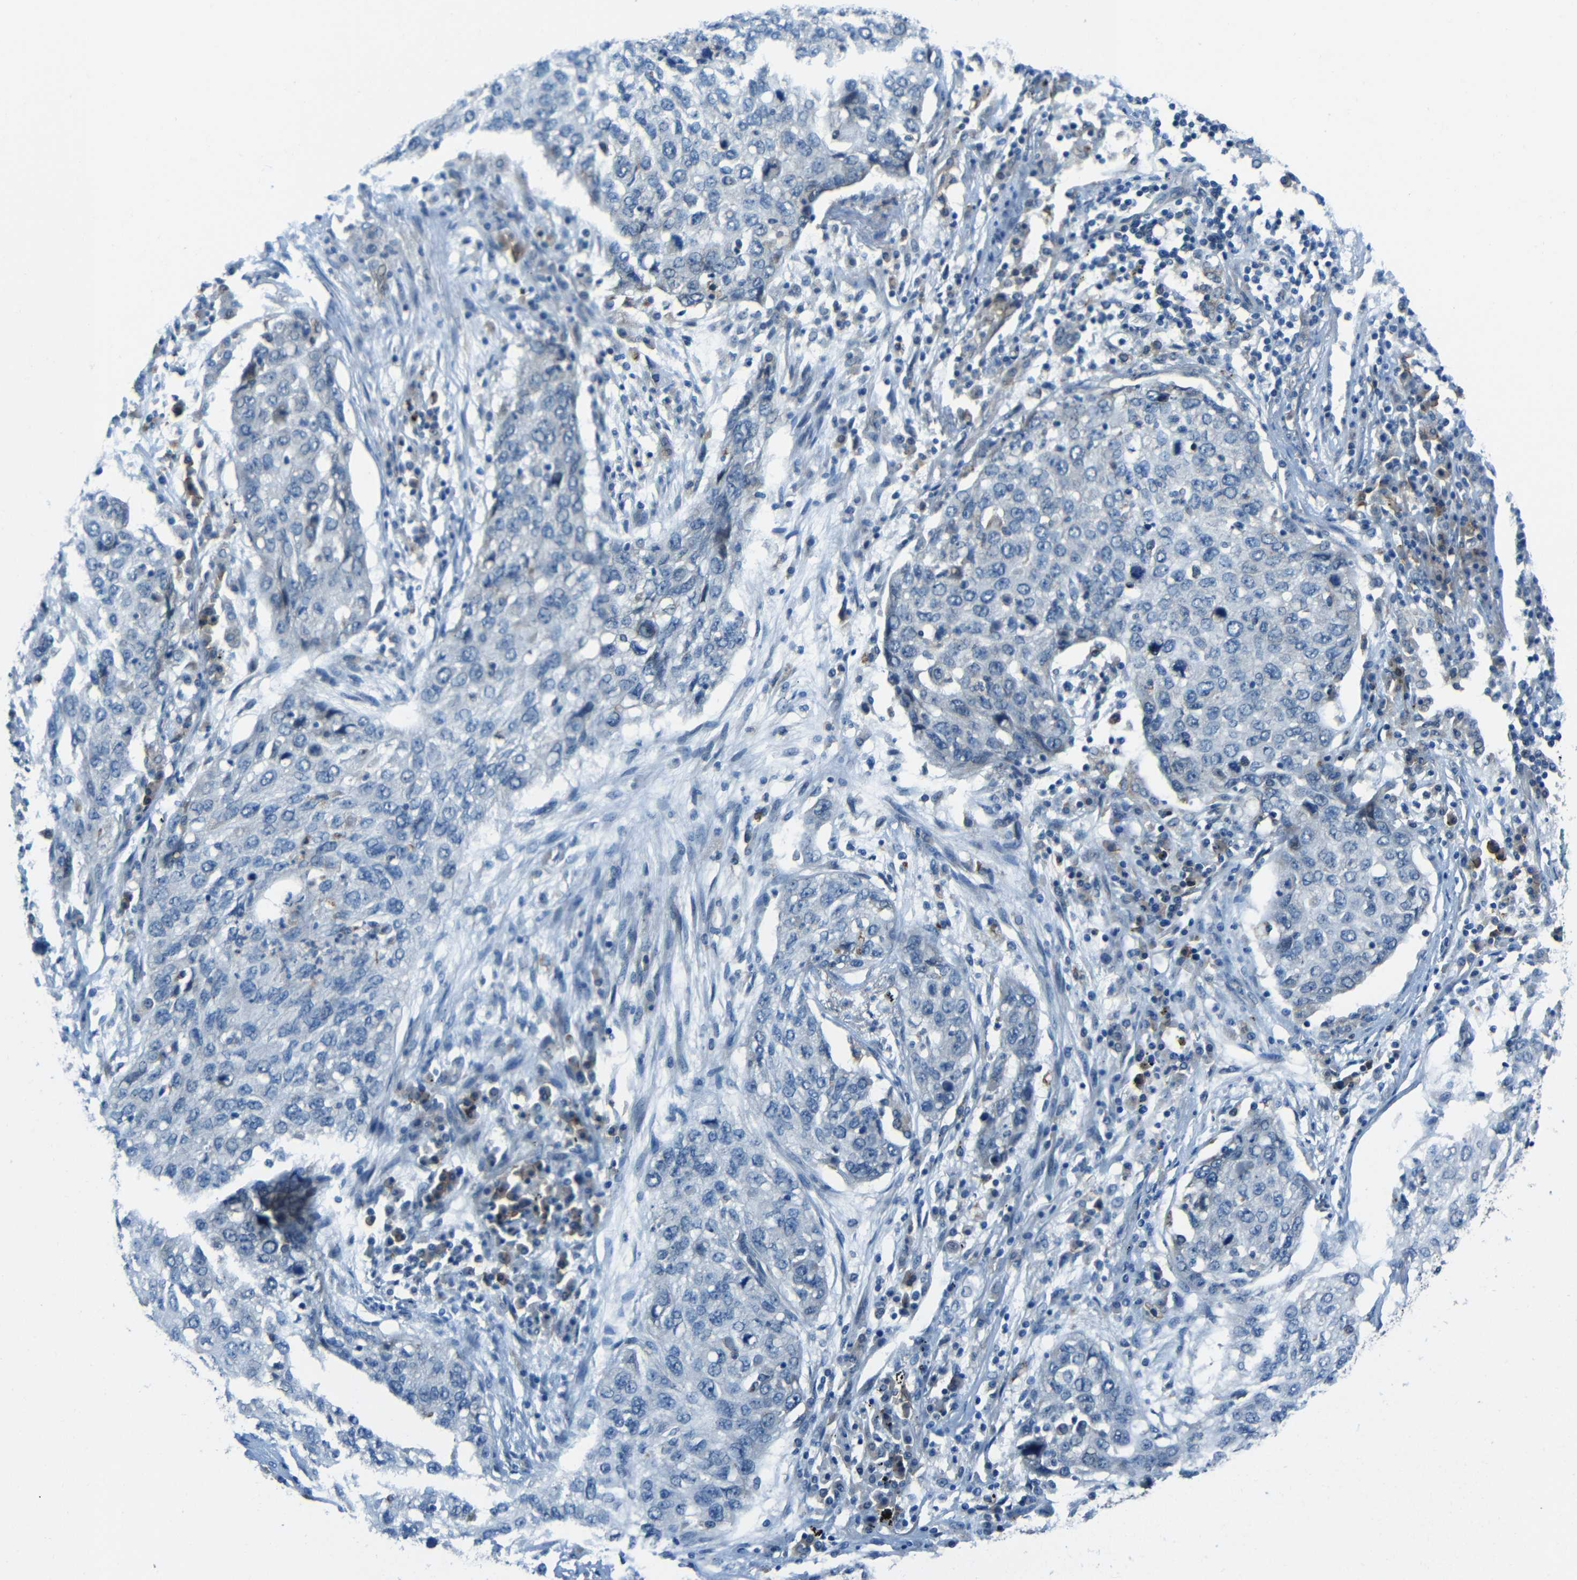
{"staining": {"intensity": "negative", "quantity": "none", "location": "none"}, "tissue": "lung cancer", "cell_type": "Tumor cells", "image_type": "cancer", "snomed": [{"axis": "morphology", "description": "Squamous cell carcinoma, NOS"}, {"axis": "topography", "description": "Lung"}], "caption": "This image is of lung squamous cell carcinoma stained with IHC to label a protein in brown with the nuclei are counter-stained blue. There is no expression in tumor cells.", "gene": "ANKRD22", "patient": {"sex": "female", "age": 63}}